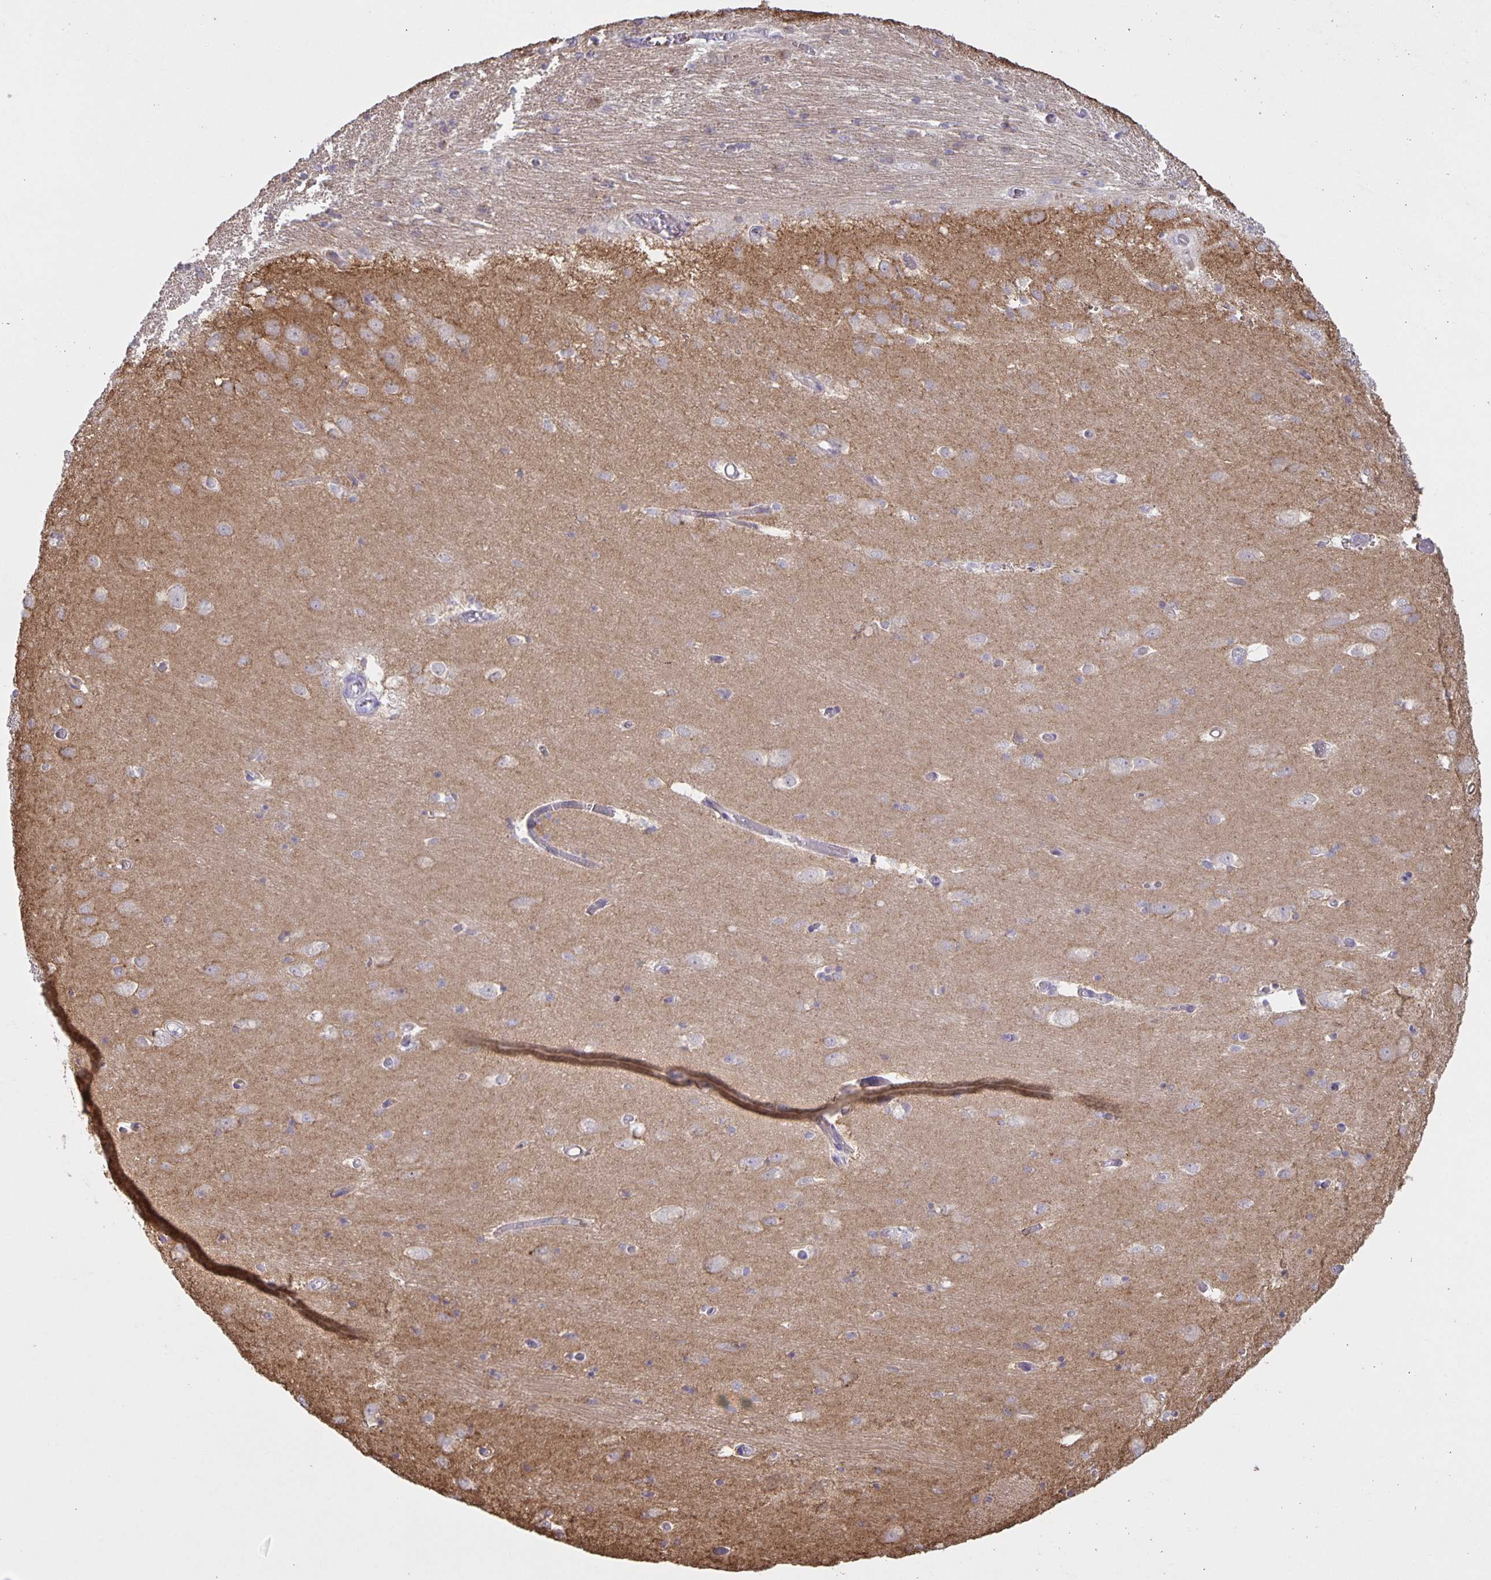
{"staining": {"intensity": "negative", "quantity": "none", "location": "none"}, "tissue": "caudate", "cell_type": "Glial cells", "image_type": "normal", "snomed": [{"axis": "morphology", "description": "Normal tissue, NOS"}, {"axis": "topography", "description": "Lateral ventricle wall"}, {"axis": "topography", "description": "Hippocampus"}], "caption": "Glial cells are negative for protein expression in normal human caudate. (DAB IHC with hematoxylin counter stain).", "gene": "SRCIN1", "patient": {"sex": "female", "age": 63}}